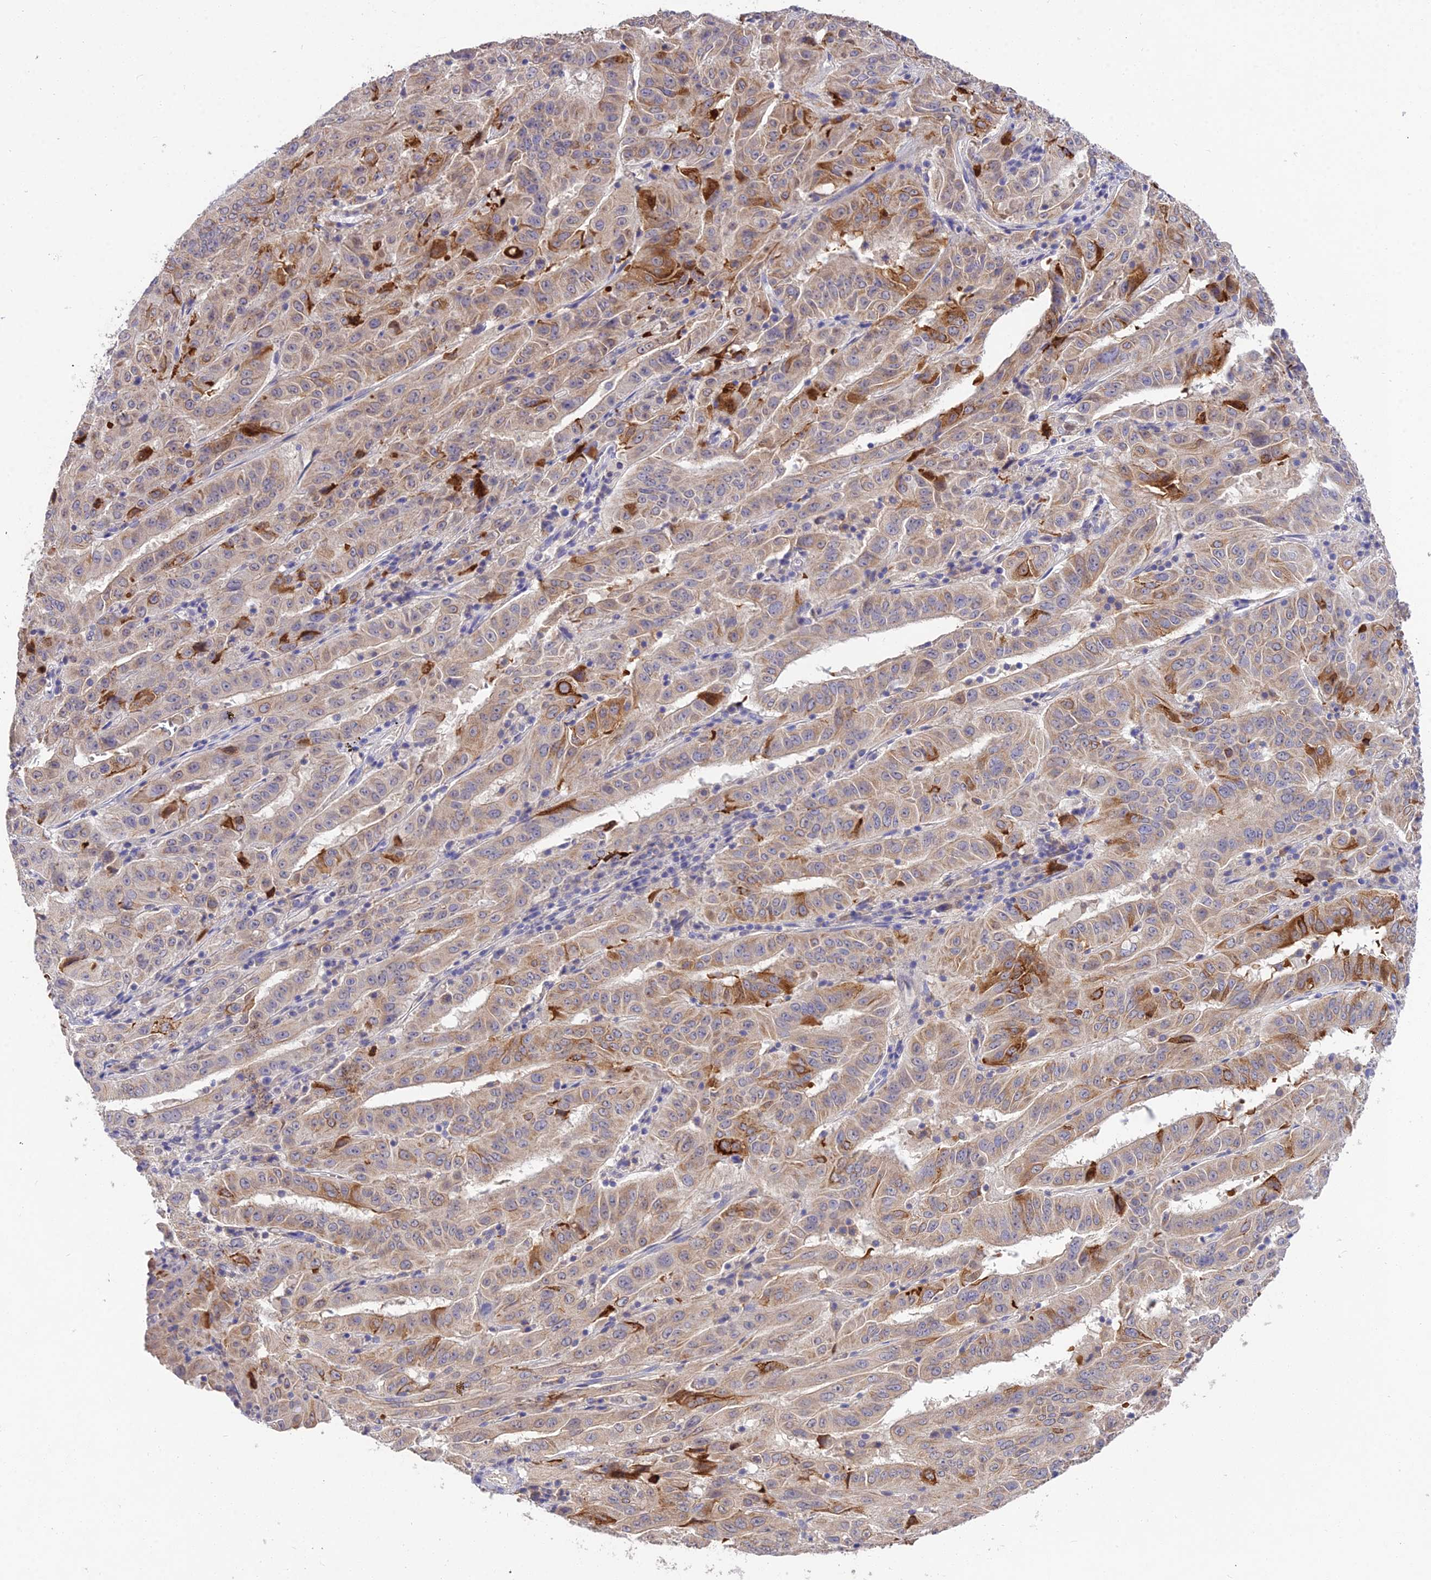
{"staining": {"intensity": "strong", "quantity": "<25%", "location": "cytoplasmic/membranous"}, "tissue": "pancreatic cancer", "cell_type": "Tumor cells", "image_type": "cancer", "snomed": [{"axis": "morphology", "description": "Adenocarcinoma, NOS"}, {"axis": "topography", "description": "Pancreas"}], "caption": "Protein staining of pancreatic cancer tissue reveals strong cytoplasmic/membranous staining in approximately <25% of tumor cells. Using DAB (3,3'-diaminobenzidine) (brown) and hematoxylin (blue) stains, captured at high magnification using brightfield microscopy.", "gene": "PGK1", "patient": {"sex": "male", "age": 63}}